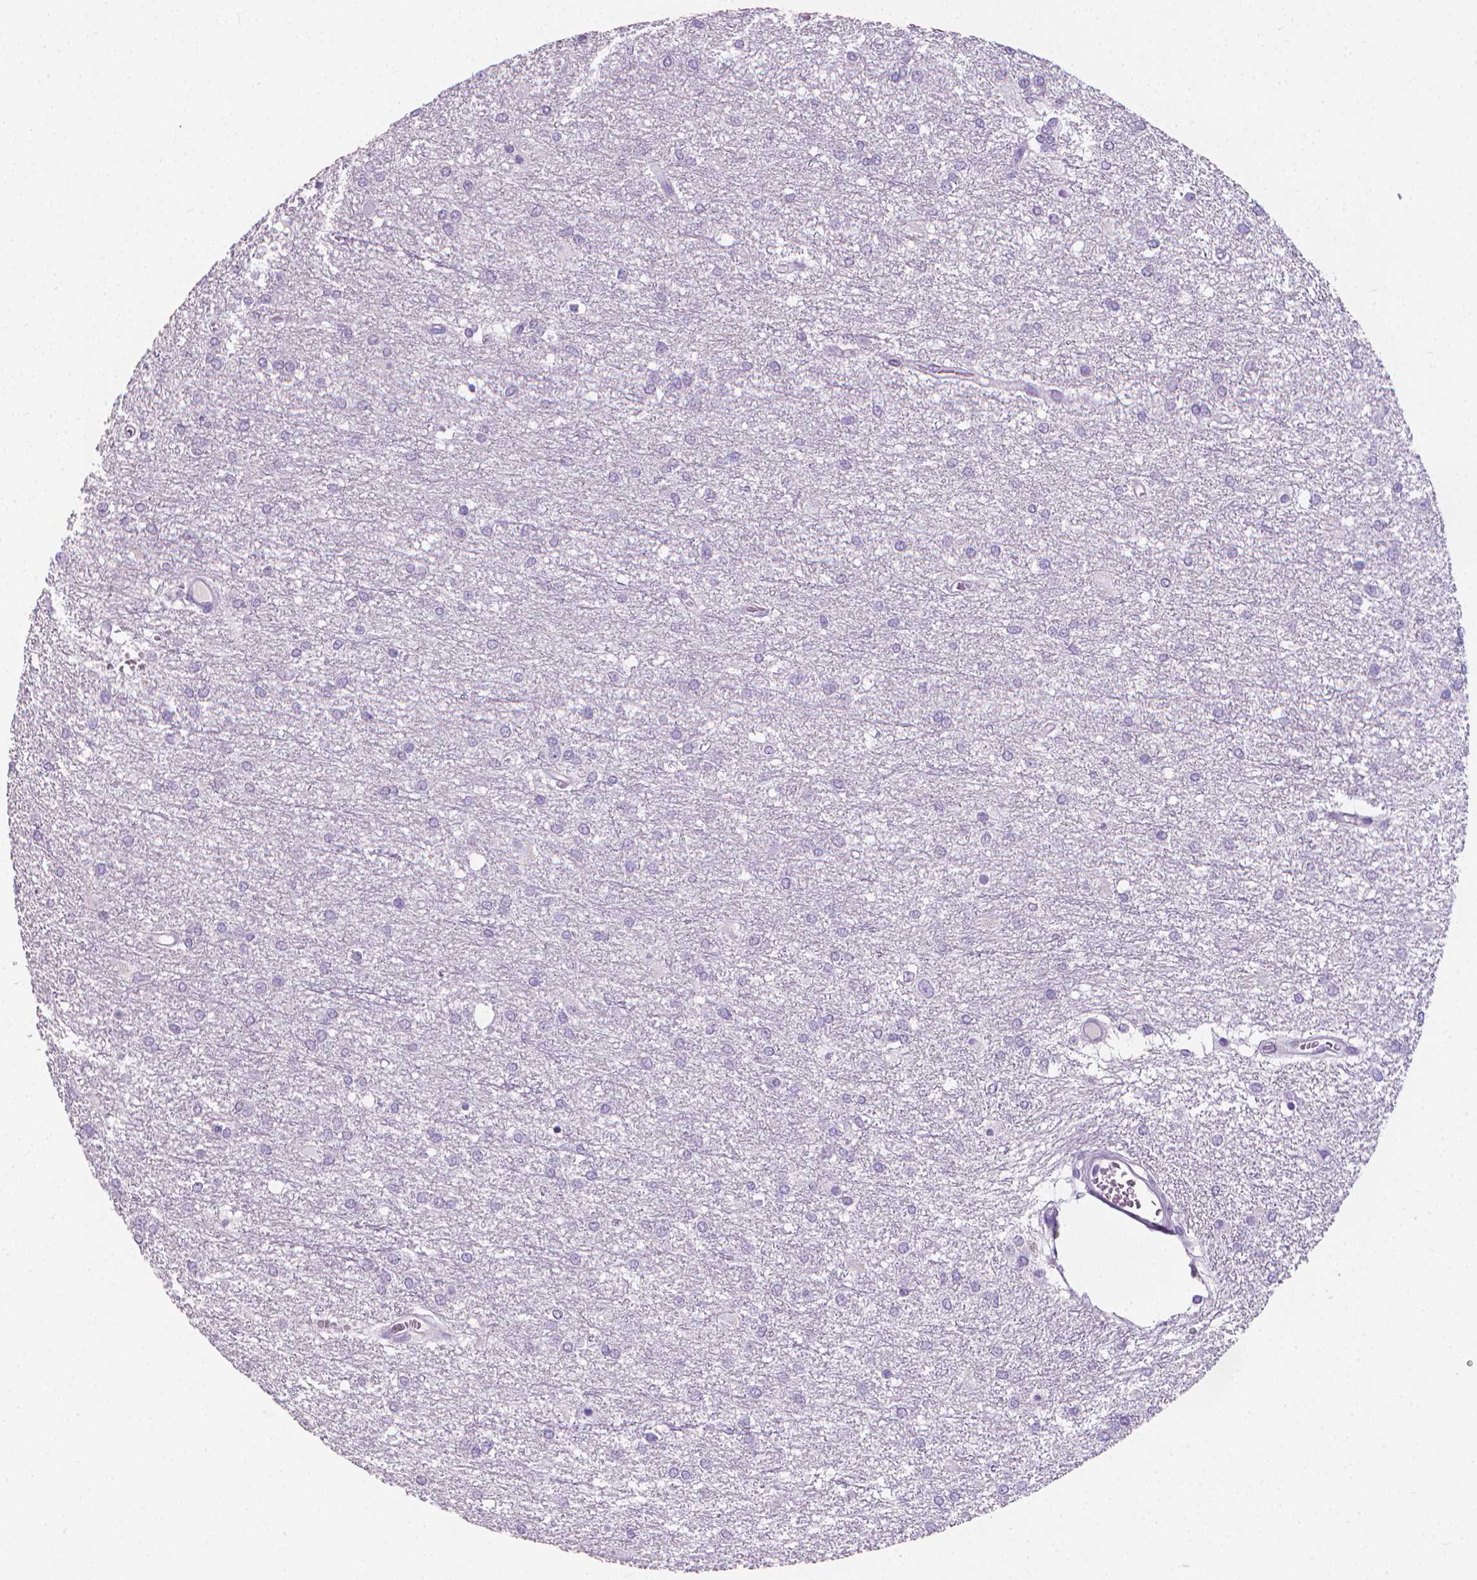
{"staining": {"intensity": "negative", "quantity": "none", "location": "none"}, "tissue": "glioma", "cell_type": "Tumor cells", "image_type": "cancer", "snomed": [{"axis": "morphology", "description": "Glioma, malignant, High grade"}, {"axis": "topography", "description": "Brain"}], "caption": "Immunohistochemistry (IHC) of human glioma reveals no positivity in tumor cells. (Stains: DAB (3,3'-diaminobenzidine) immunohistochemistry (IHC) with hematoxylin counter stain, Microscopy: brightfield microscopy at high magnification).", "gene": "XPNPEP2", "patient": {"sex": "female", "age": 61}}